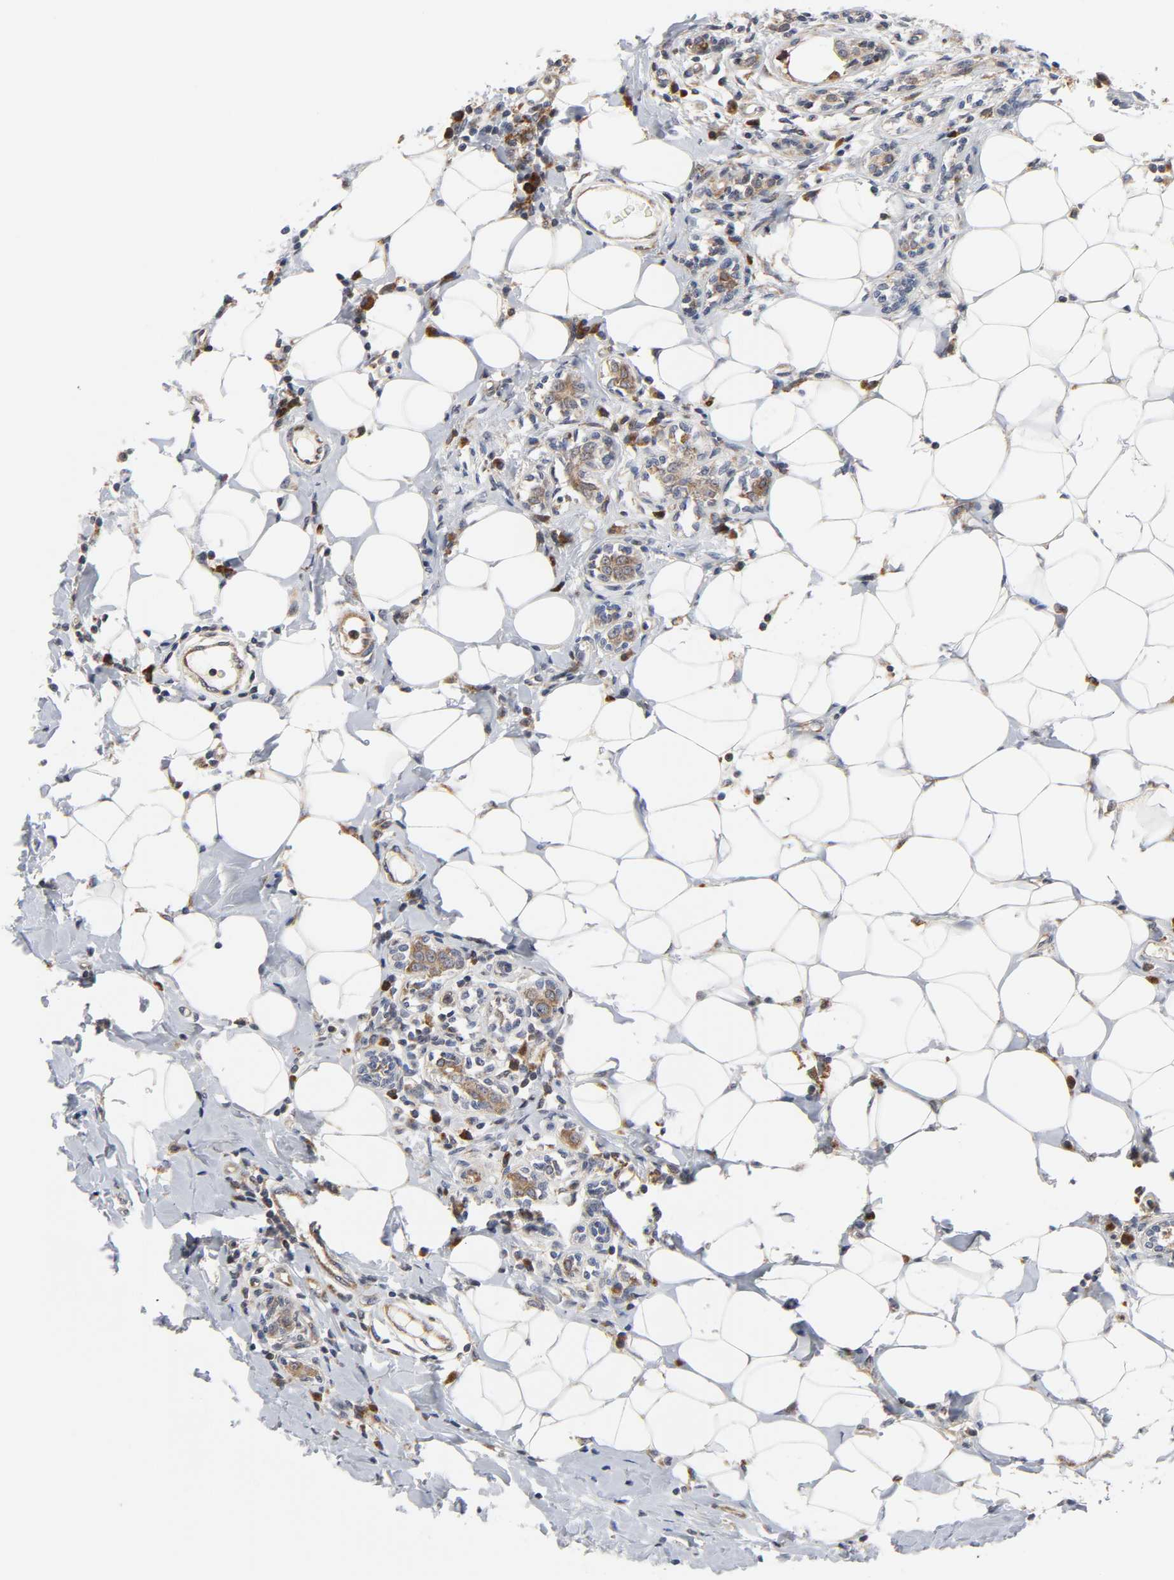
{"staining": {"intensity": "strong", "quantity": ">75%", "location": "cytoplasmic/membranous"}, "tissue": "breast cancer", "cell_type": "Tumor cells", "image_type": "cancer", "snomed": [{"axis": "morphology", "description": "Duct carcinoma"}, {"axis": "topography", "description": "Breast"}], "caption": "Protein staining of breast cancer (infiltrating ductal carcinoma) tissue shows strong cytoplasmic/membranous expression in about >75% of tumor cells.", "gene": "BAX", "patient": {"sex": "female", "age": 40}}